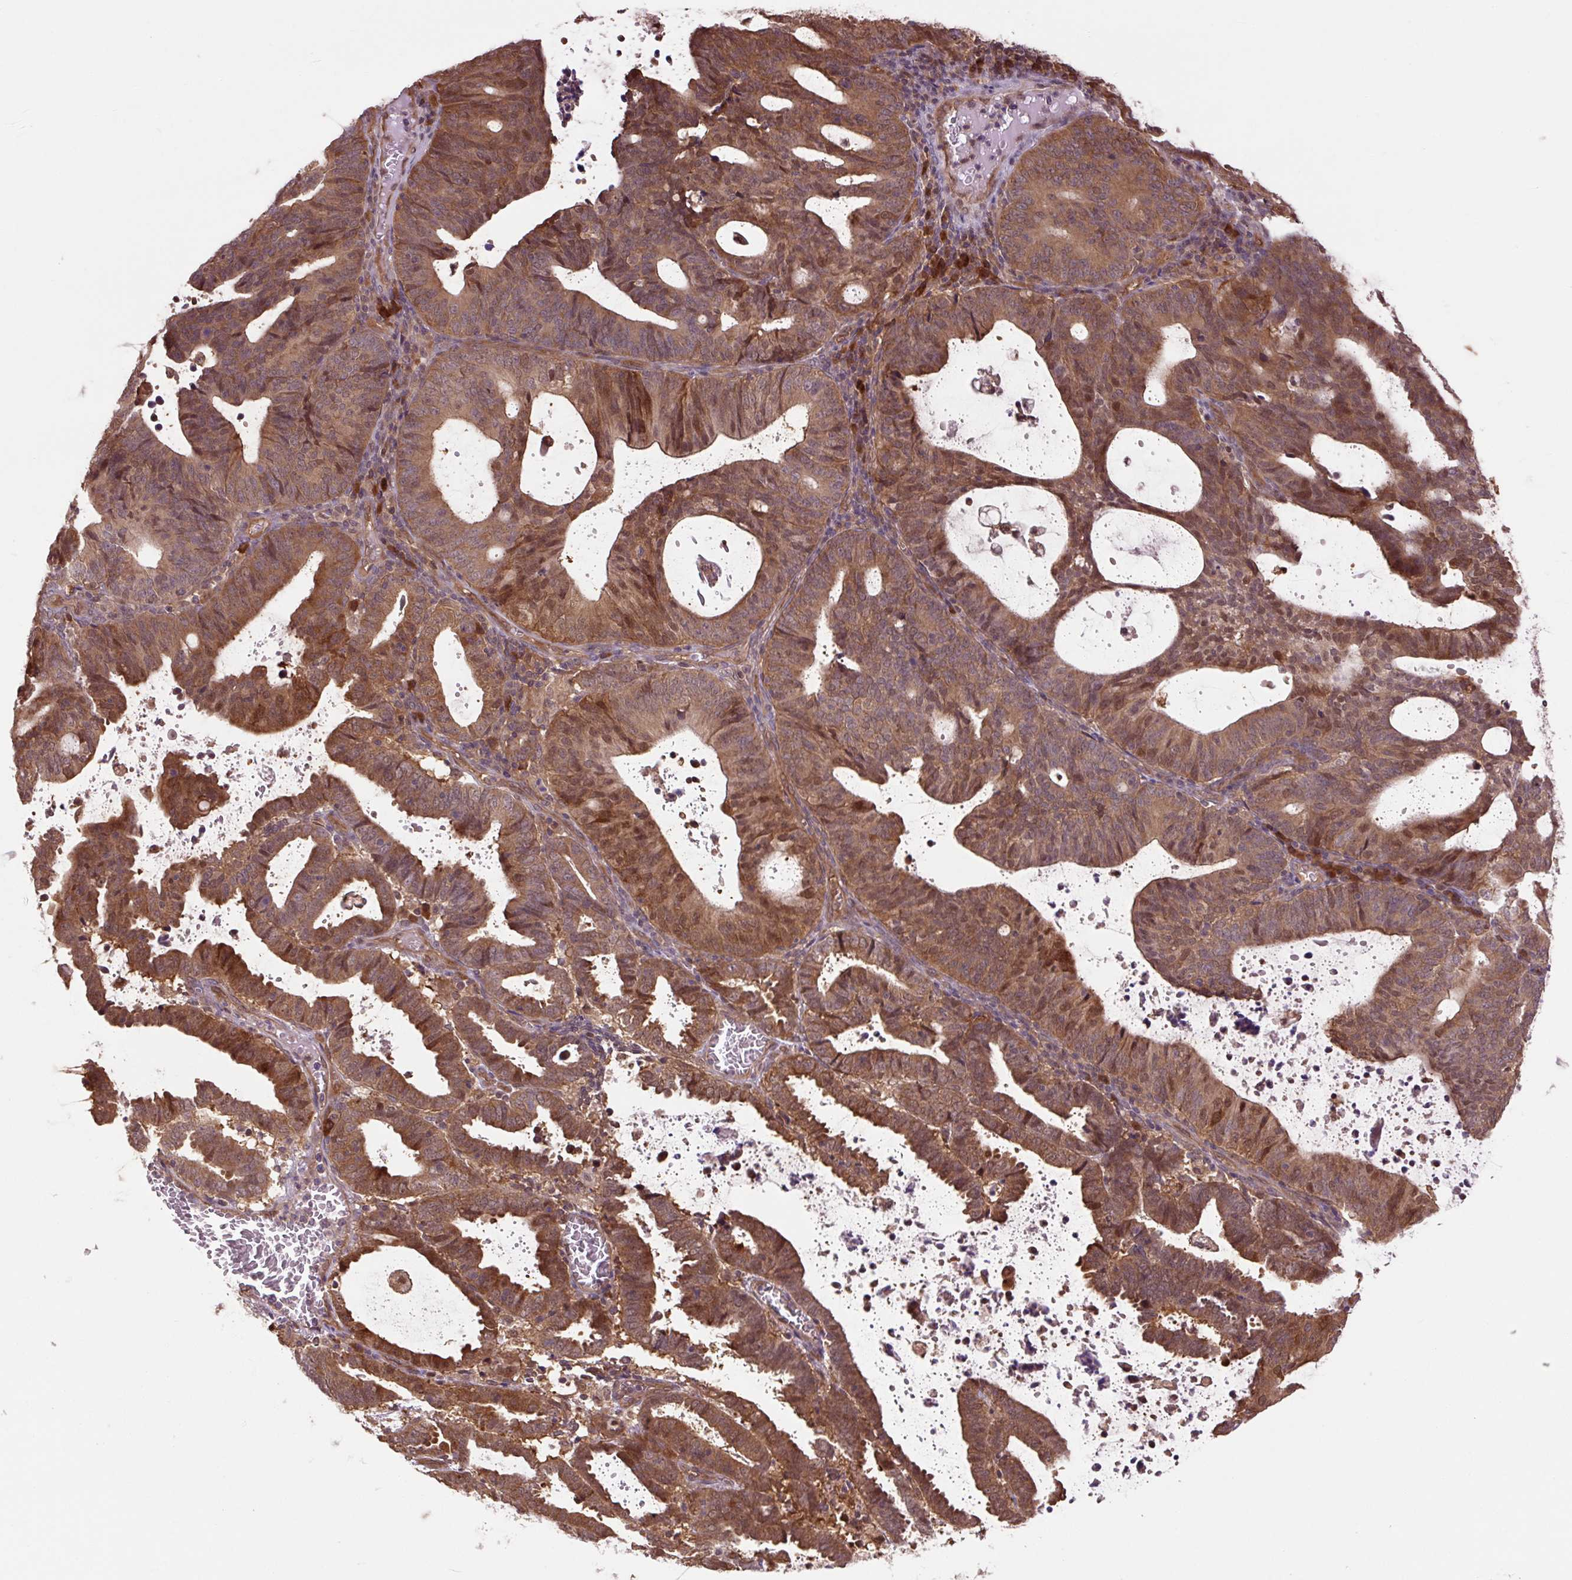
{"staining": {"intensity": "strong", "quantity": ">75%", "location": "cytoplasmic/membranous,nuclear"}, "tissue": "endometrial cancer", "cell_type": "Tumor cells", "image_type": "cancer", "snomed": [{"axis": "morphology", "description": "Adenocarcinoma, NOS"}, {"axis": "topography", "description": "Uterus"}], "caption": "Immunohistochemical staining of human endometrial adenocarcinoma shows strong cytoplasmic/membranous and nuclear protein staining in approximately >75% of tumor cells.", "gene": "TPT1", "patient": {"sex": "female", "age": 83}}